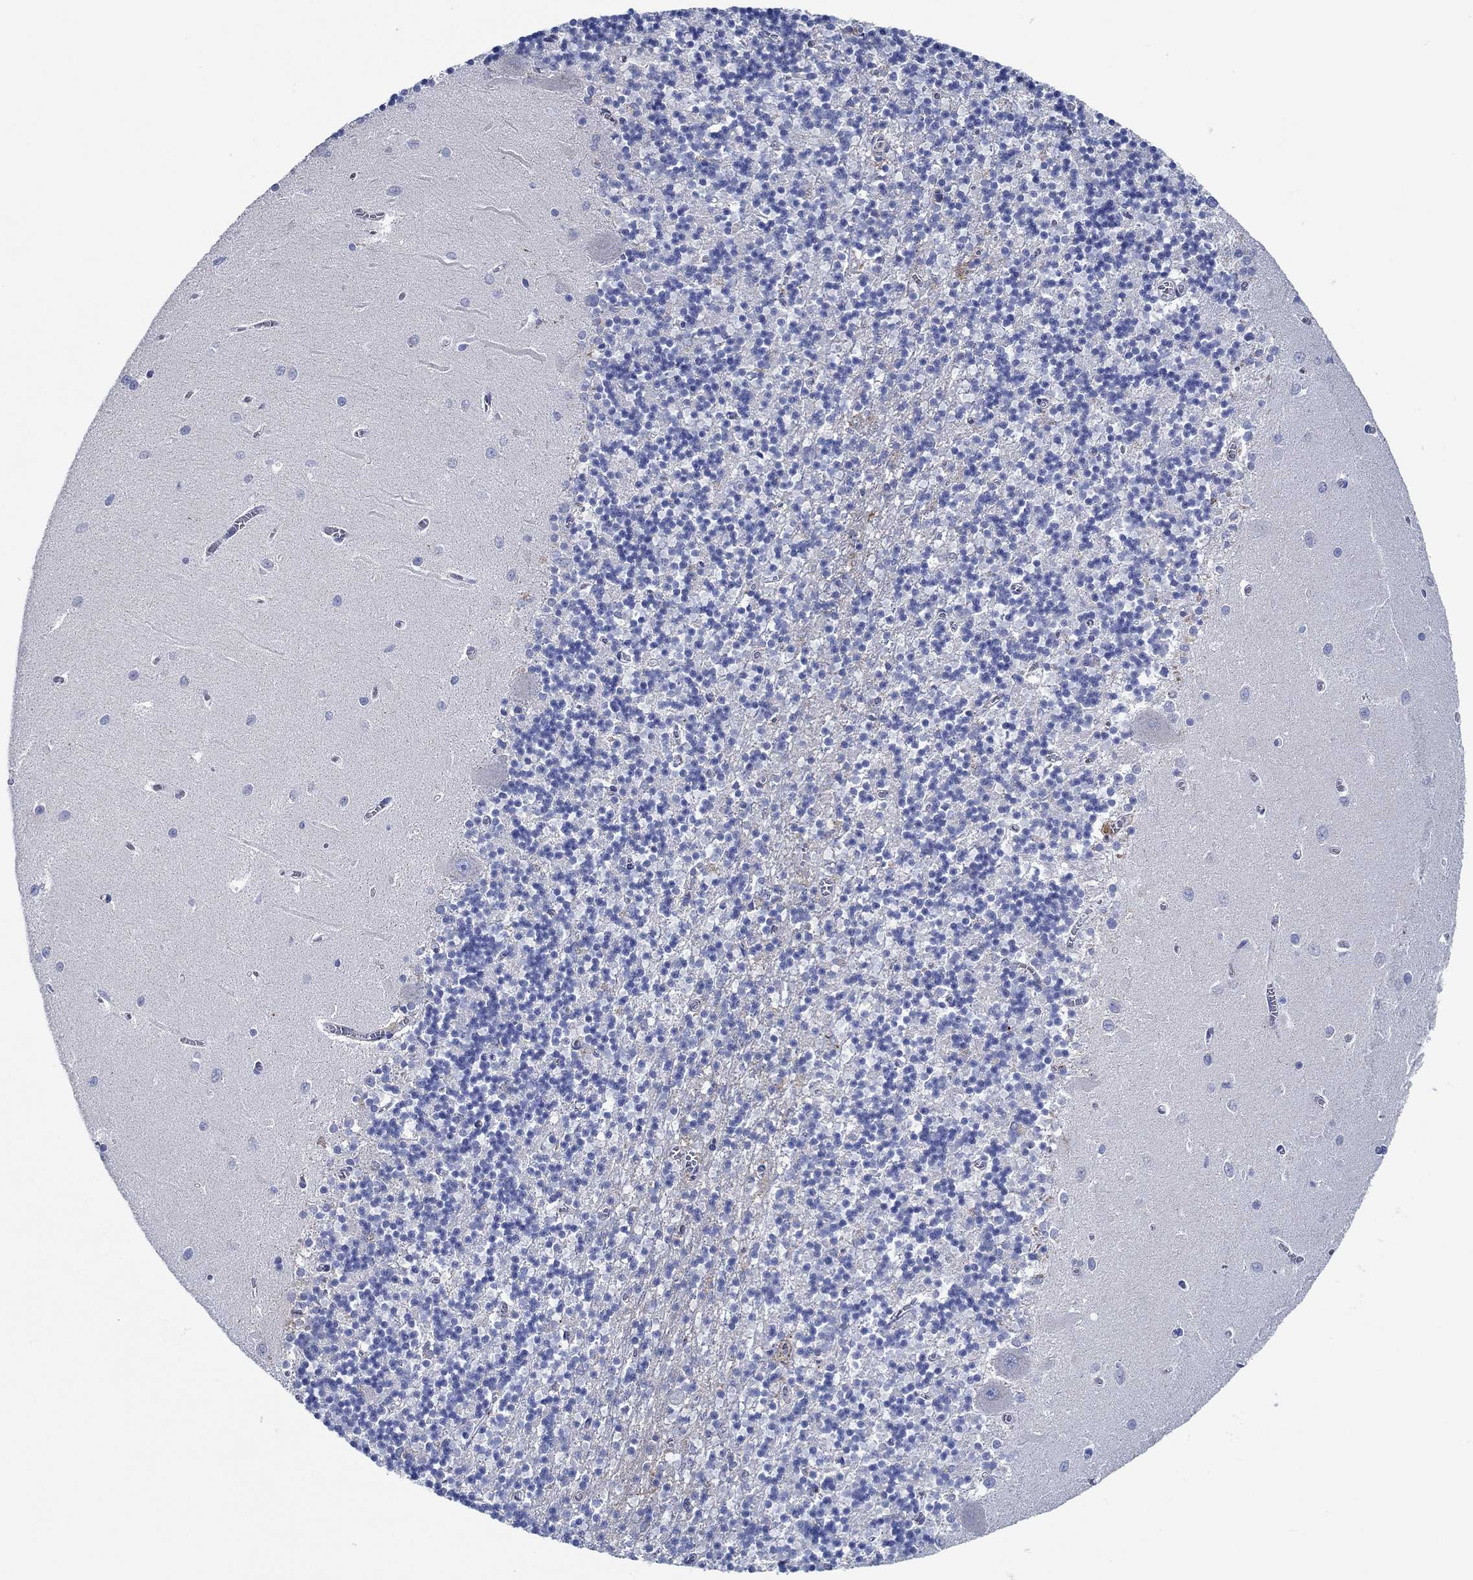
{"staining": {"intensity": "negative", "quantity": "none", "location": "none"}, "tissue": "cerebellum", "cell_type": "Cells in granular layer", "image_type": "normal", "snomed": [{"axis": "morphology", "description": "Normal tissue, NOS"}, {"axis": "topography", "description": "Cerebellum"}], "caption": "High magnification brightfield microscopy of unremarkable cerebellum stained with DAB (brown) and counterstained with hematoxylin (blue): cells in granular layer show no significant positivity.", "gene": "CPM", "patient": {"sex": "female", "age": 64}}